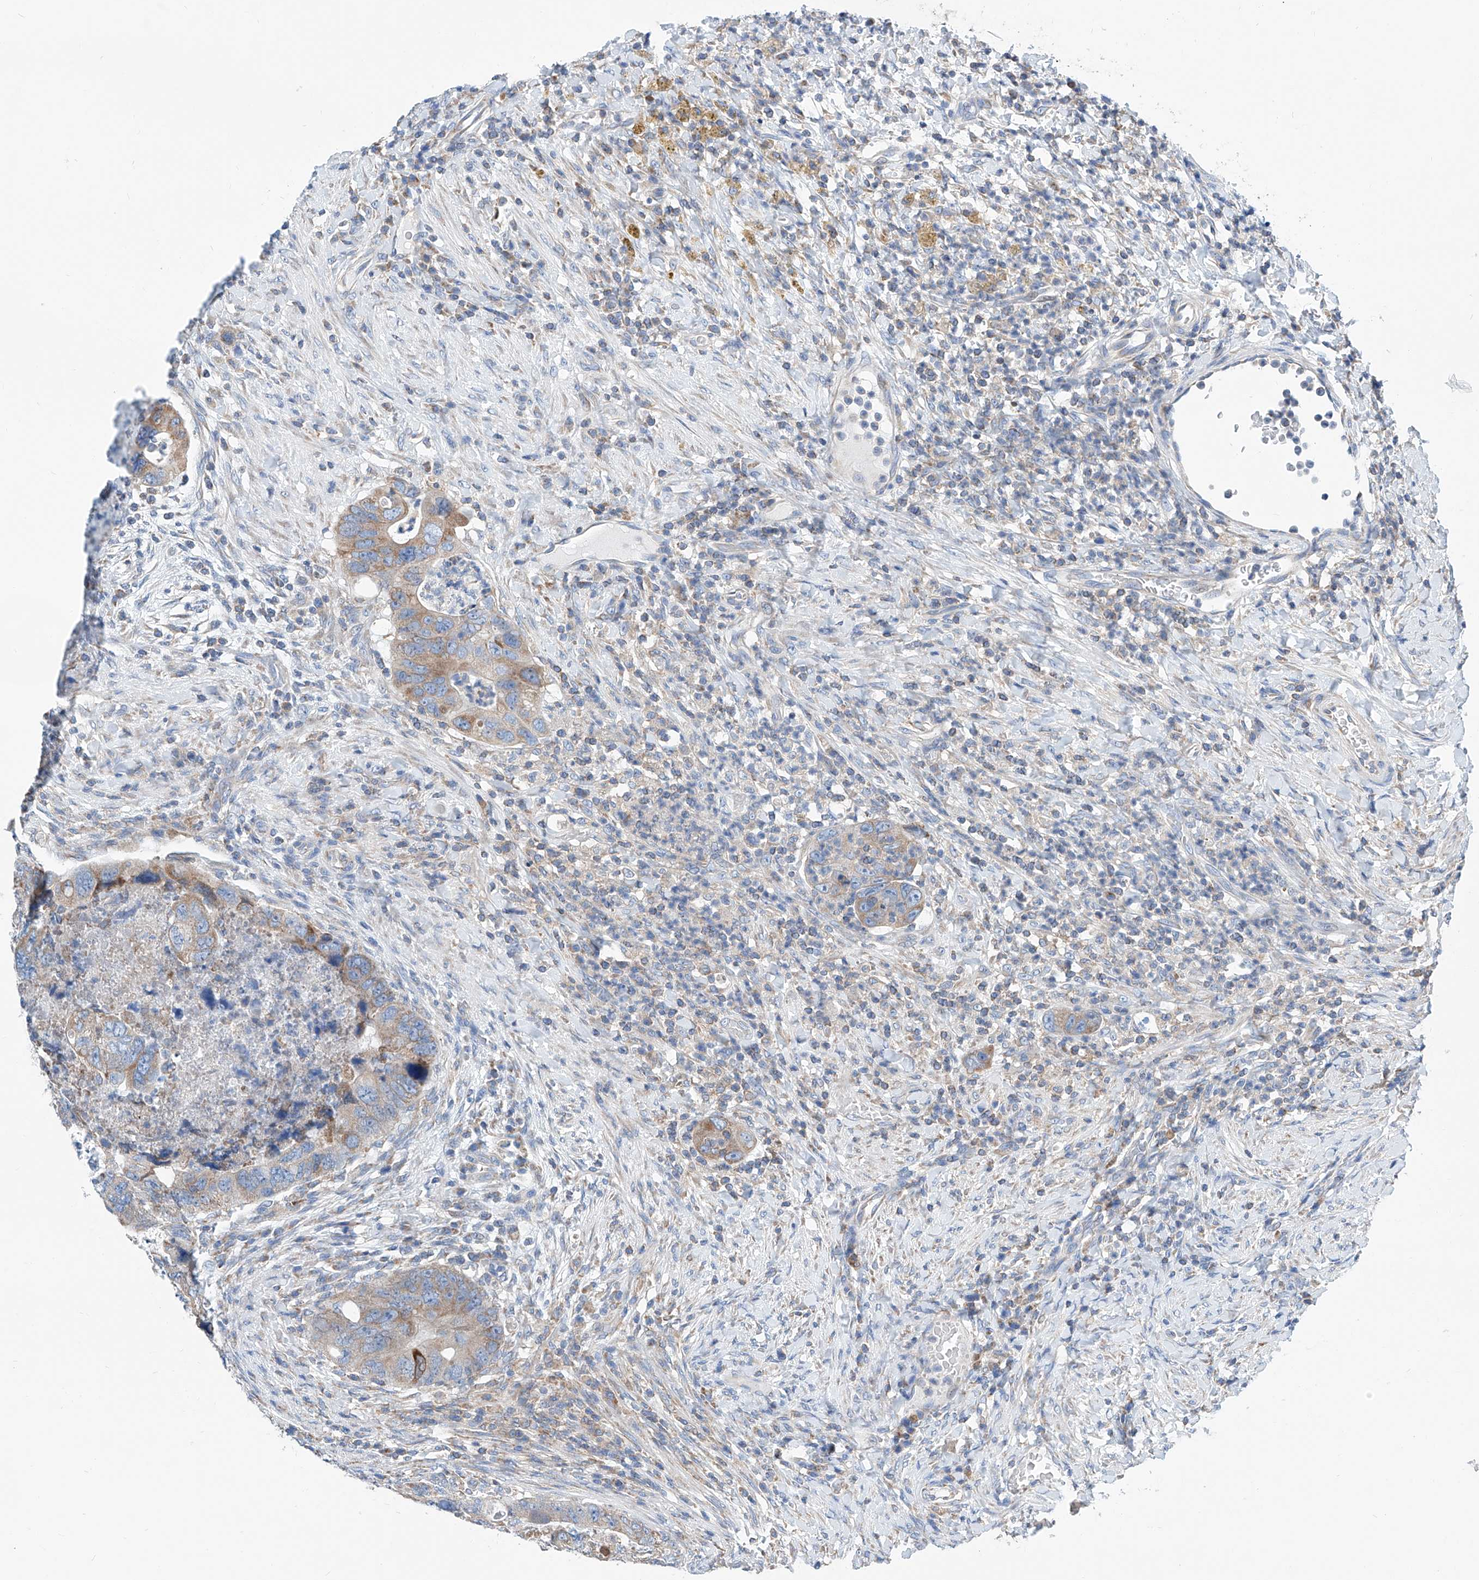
{"staining": {"intensity": "weak", "quantity": "25%-75%", "location": "cytoplasmic/membranous"}, "tissue": "colorectal cancer", "cell_type": "Tumor cells", "image_type": "cancer", "snomed": [{"axis": "morphology", "description": "Adenocarcinoma, NOS"}, {"axis": "topography", "description": "Rectum"}], "caption": "Tumor cells display low levels of weak cytoplasmic/membranous staining in approximately 25%-75% of cells in human colorectal adenocarcinoma.", "gene": "MAD2L1", "patient": {"sex": "male", "age": 59}}